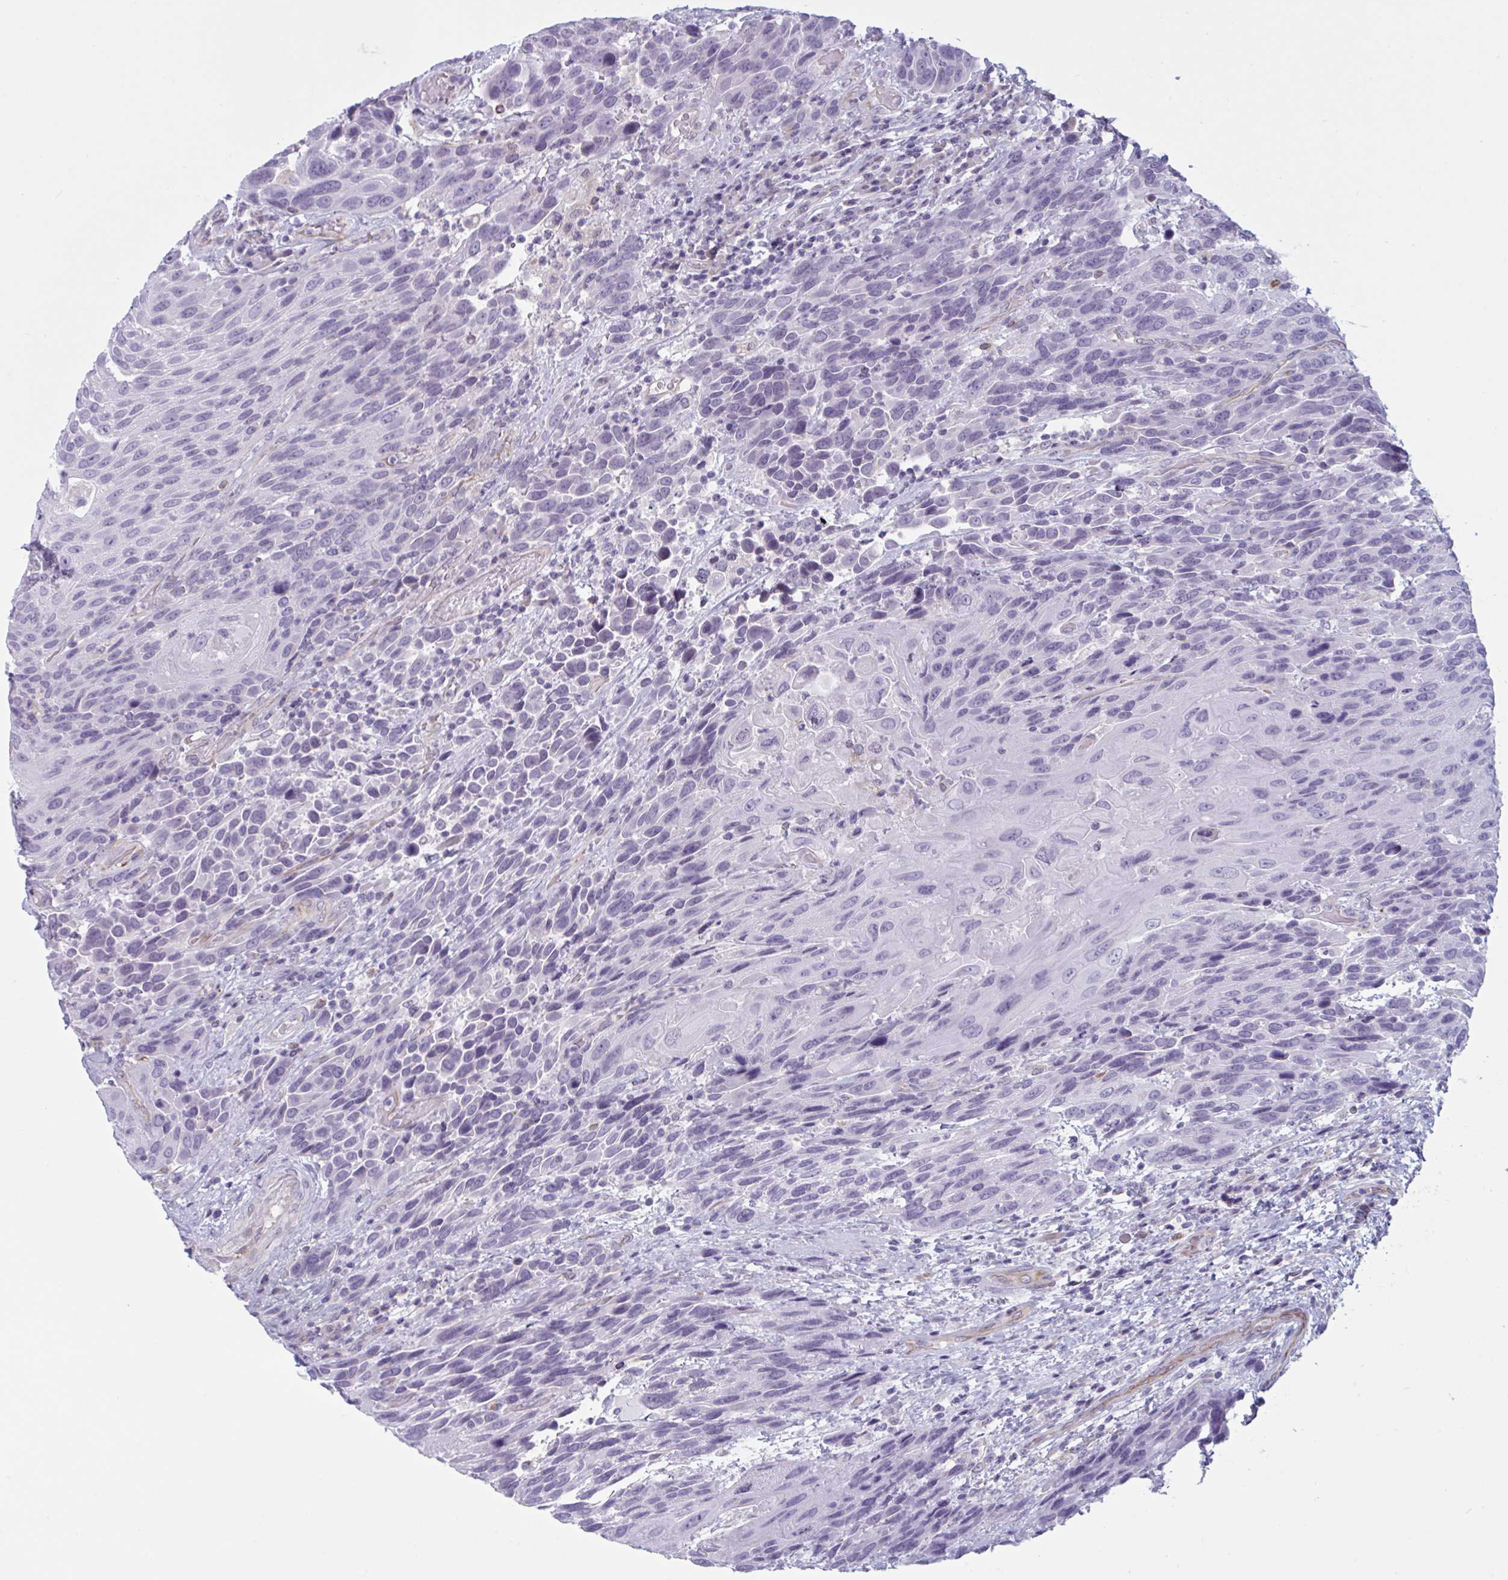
{"staining": {"intensity": "negative", "quantity": "none", "location": "none"}, "tissue": "urothelial cancer", "cell_type": "Tumor cells", "image_type": "cancer", "snomed": [{"axis": "morphology", "description": "Urothelial carcinoma, High grade"}, {"axis": "topography", "description": "Urinary bladder"}], "caption": "This is an immunohistochemistry micrograph of human urothelial cancer. There is no staining in tumor cells.", "gene": "OR1L3", "patient": {"sex": "female", "age": 70}}